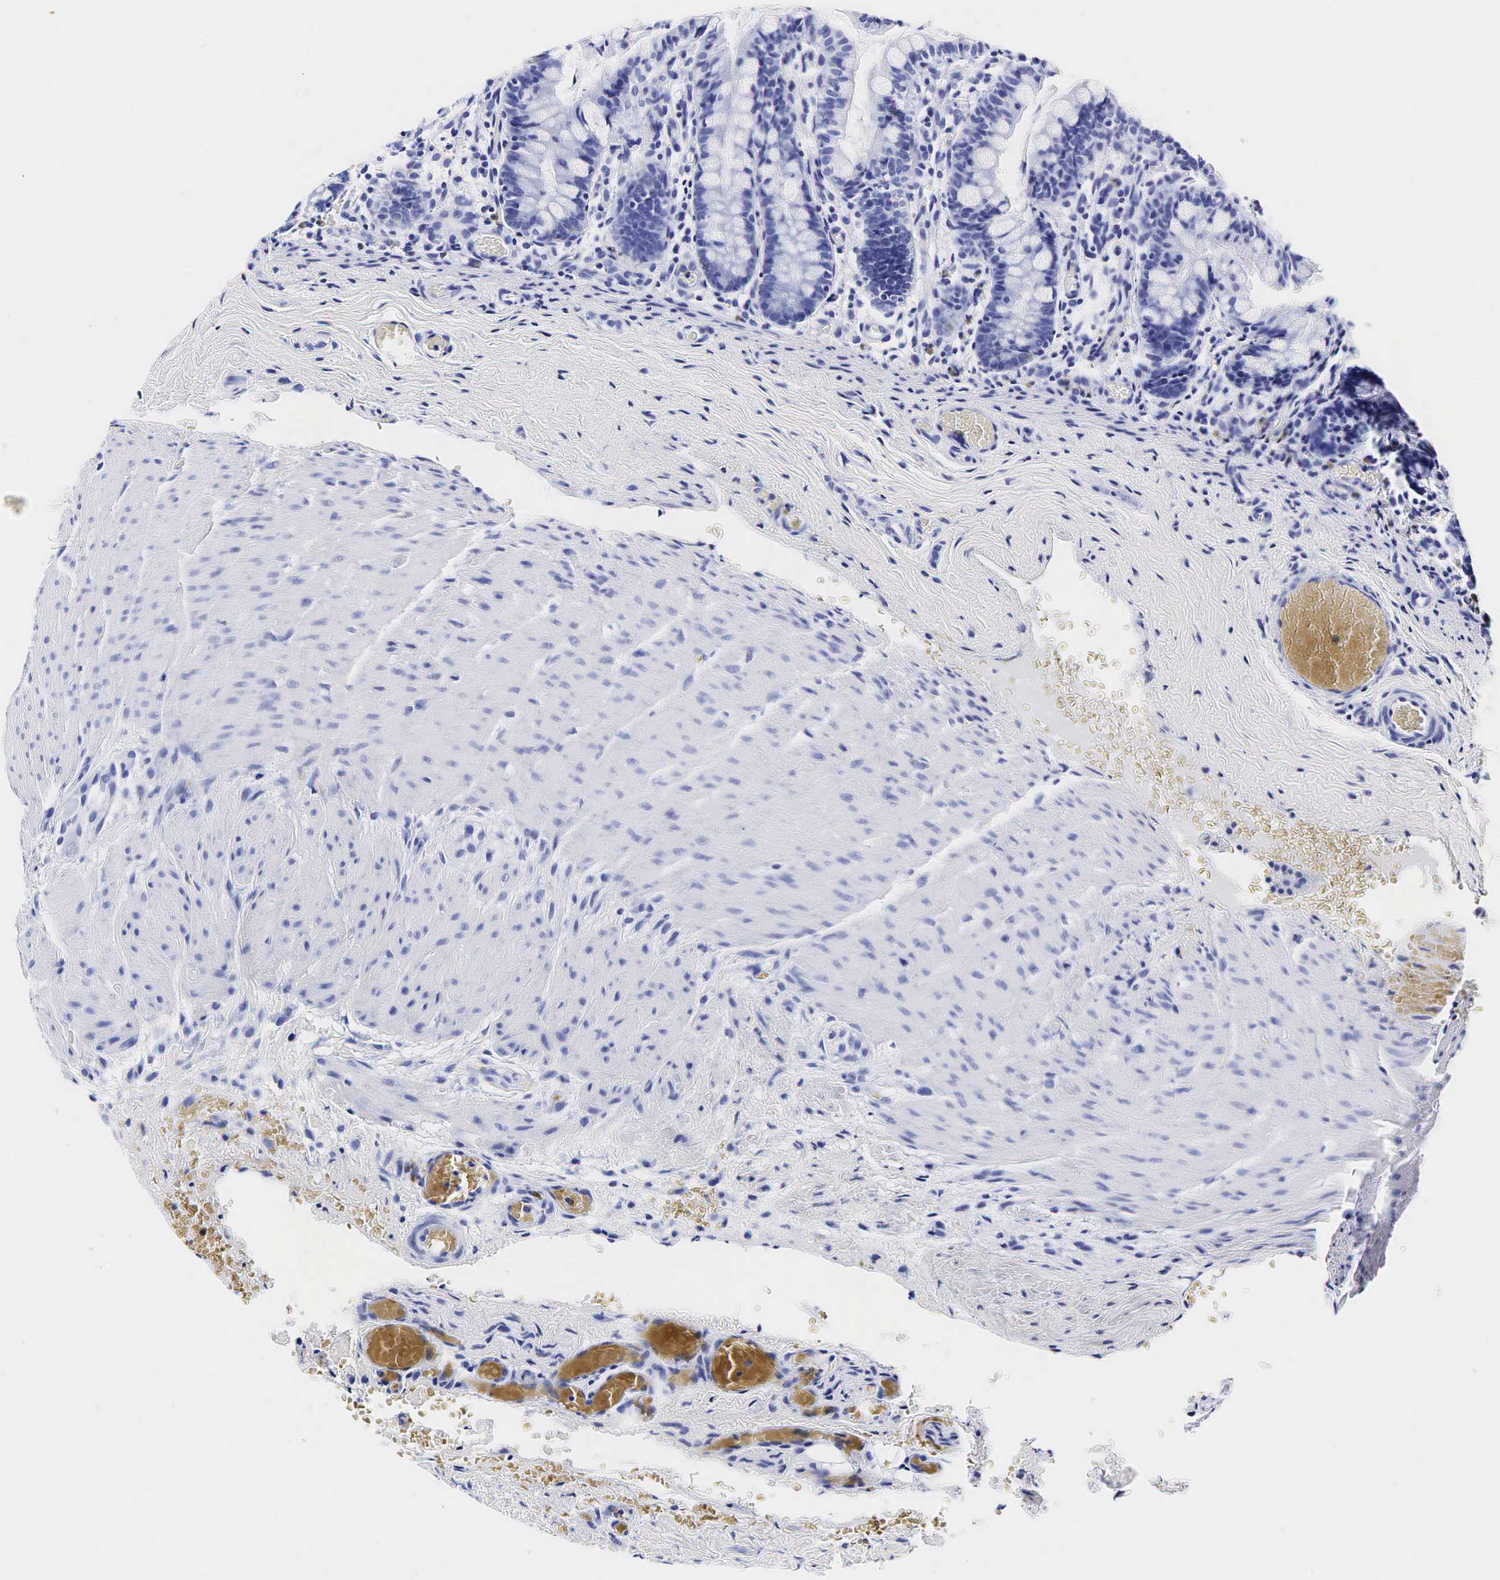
{"staining": {"intensity": "negative", "quantity": "none", "location": "none"}, "tissue": "small intestine", "cell_type": "Glandular cells", "image_type": "normal", "snomed": [{"axis": "morphology", "description": "Normal tissue, NOS"}, {"axis": "topography", "description": "Small intestine"}], "caption": "DAB (3,3'-diaminobenzidine) immunohistochemical staining of unremarkable small intestine exhibits no significant expression in glandular cells. Brightfield microscopy of immunohistochemistry (IHC) stained with DAB (brown) and hematoxylin (blue), captured at high magnification.", "gene": "TG", "patient": {"sex": "male", "age": 1}}